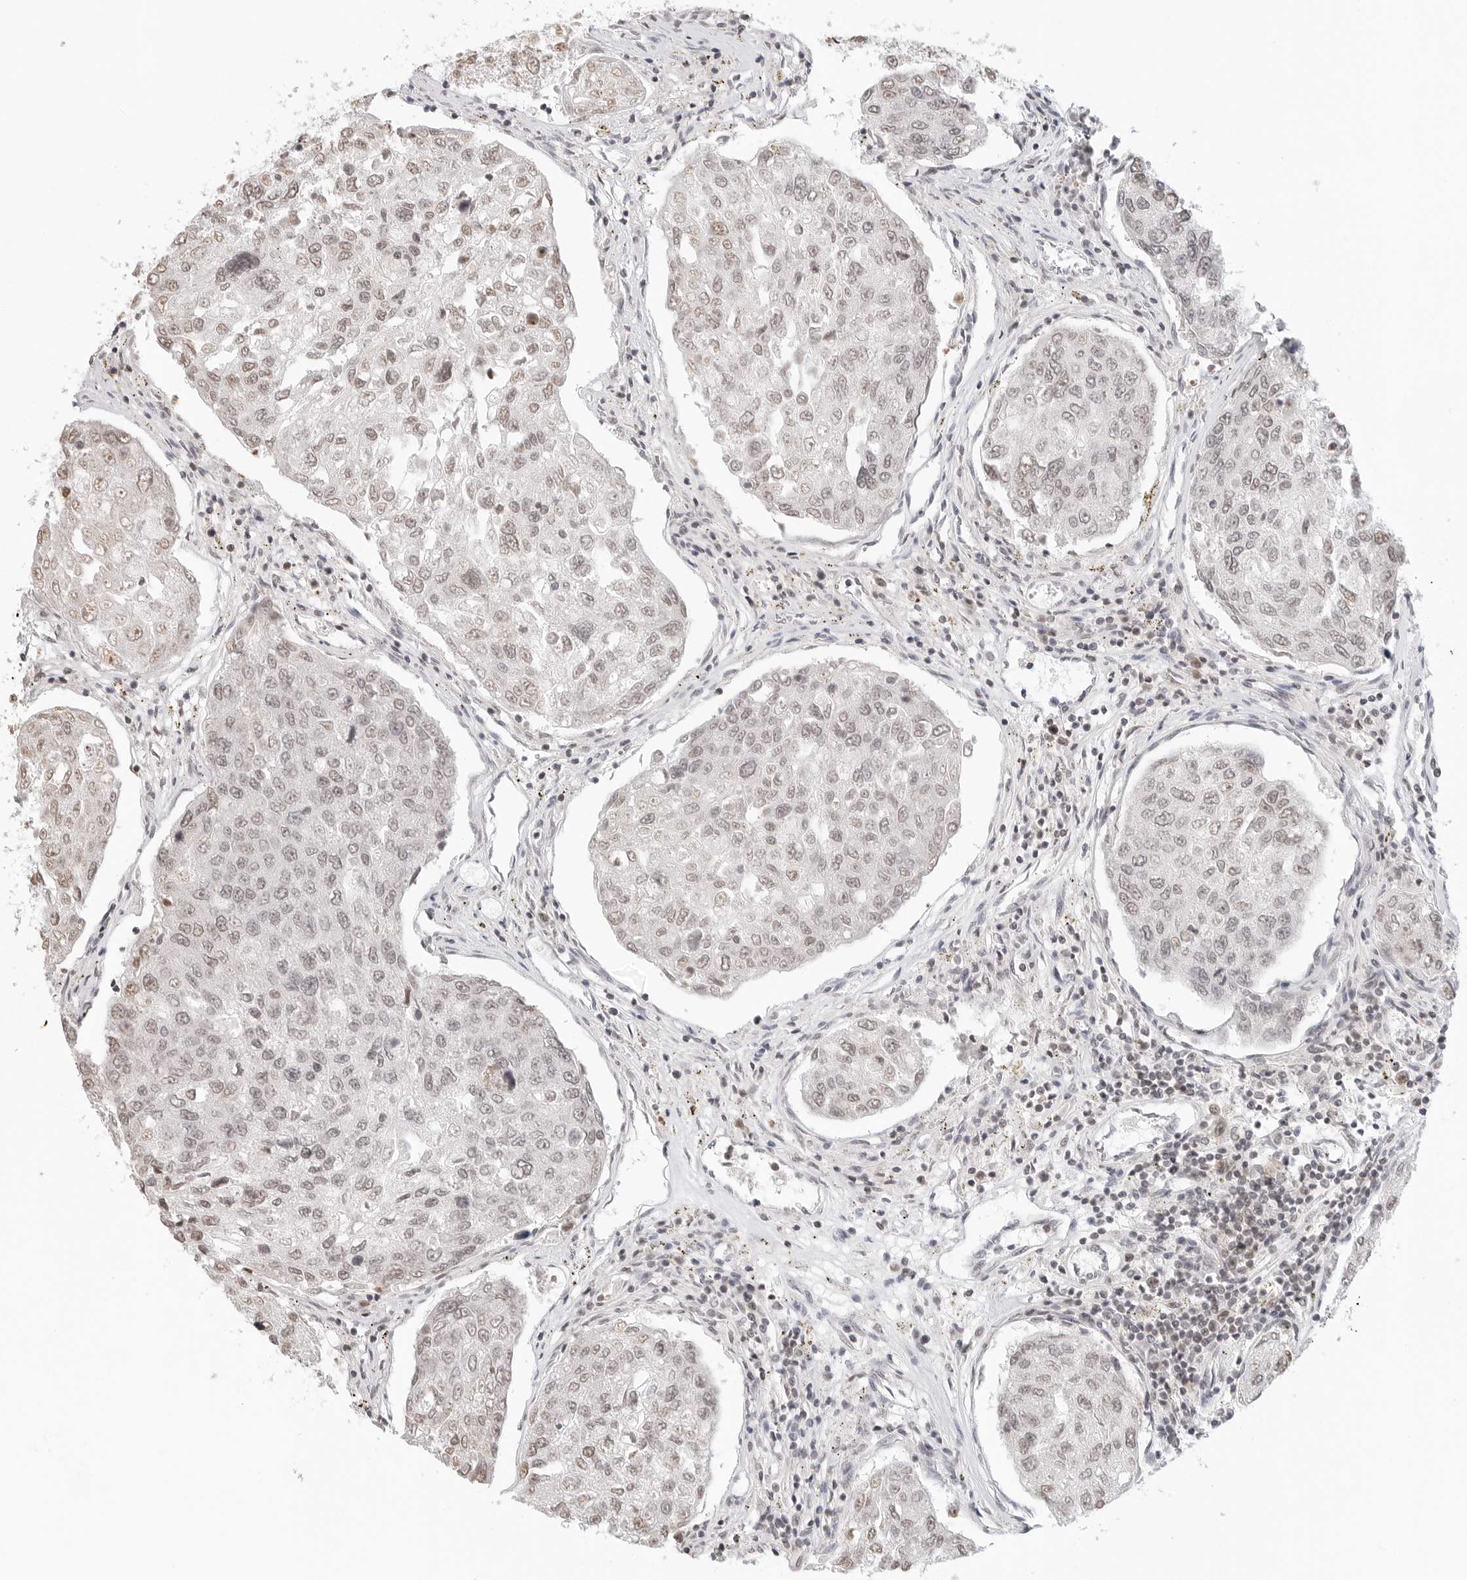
{"staining": {"intensity": "weak", "quantity": "25%-75%", "location": "nuclear"}, "tissue": "urothelial cancer", "cell_type": "Tumor cells", "image_type": "cancer", "snomed": [{"axis": "morphology", "description": "Urothelial carcinoma, High grade"}, {"axis": "topography", "description": "Lymph node"}, {"axis": "topography", "description": "Urinary bladder"}], "caption": "IHC (DAB) staining of high-grade urothelial carcinoma reveals weak nuclear protein positivity in about 25%-75% of tumor cells. (Brightfield microscopy of DAB IHC at high magnification).", "gene": "METAP1", "patient": {"sex": "male", "age": 51}}